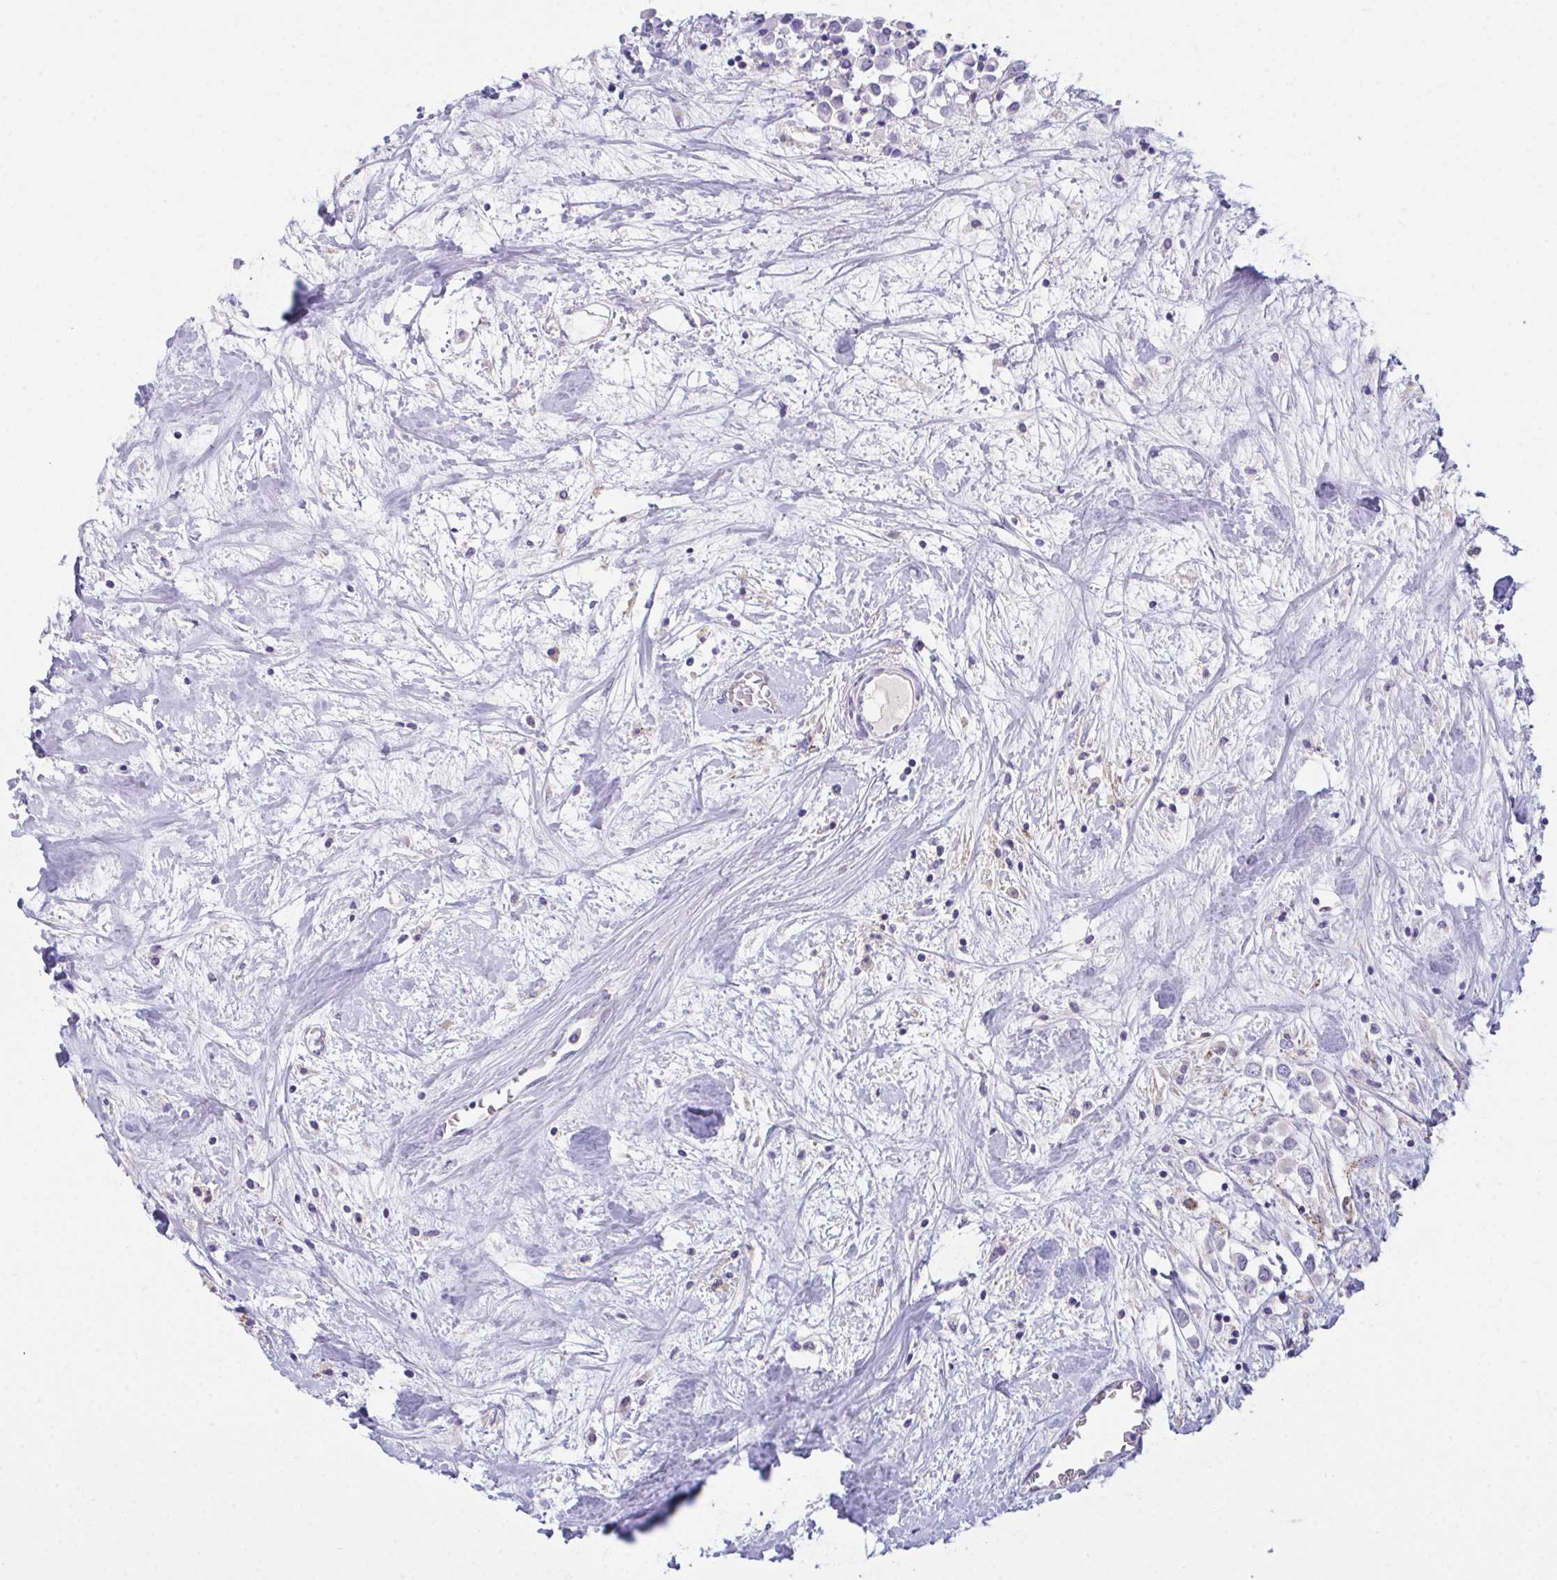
{"staining": {"intensity": "negative", "quantity": "none", "location": "none"}, "tissue": "breast cancer", "cell_type": "Tumor cells", "image_type": "cancer", "snomed": [{"axis": "morphology", "description": "Duct carcinoma"}, {"axis": "topography", "description": "Breast"}], "caption": "Tumor cells are negative for brown protein staining in intraductal carcinoma (breast).", "gene": "SEMA6B", "patient": {"sex": "female", "age": 61}}